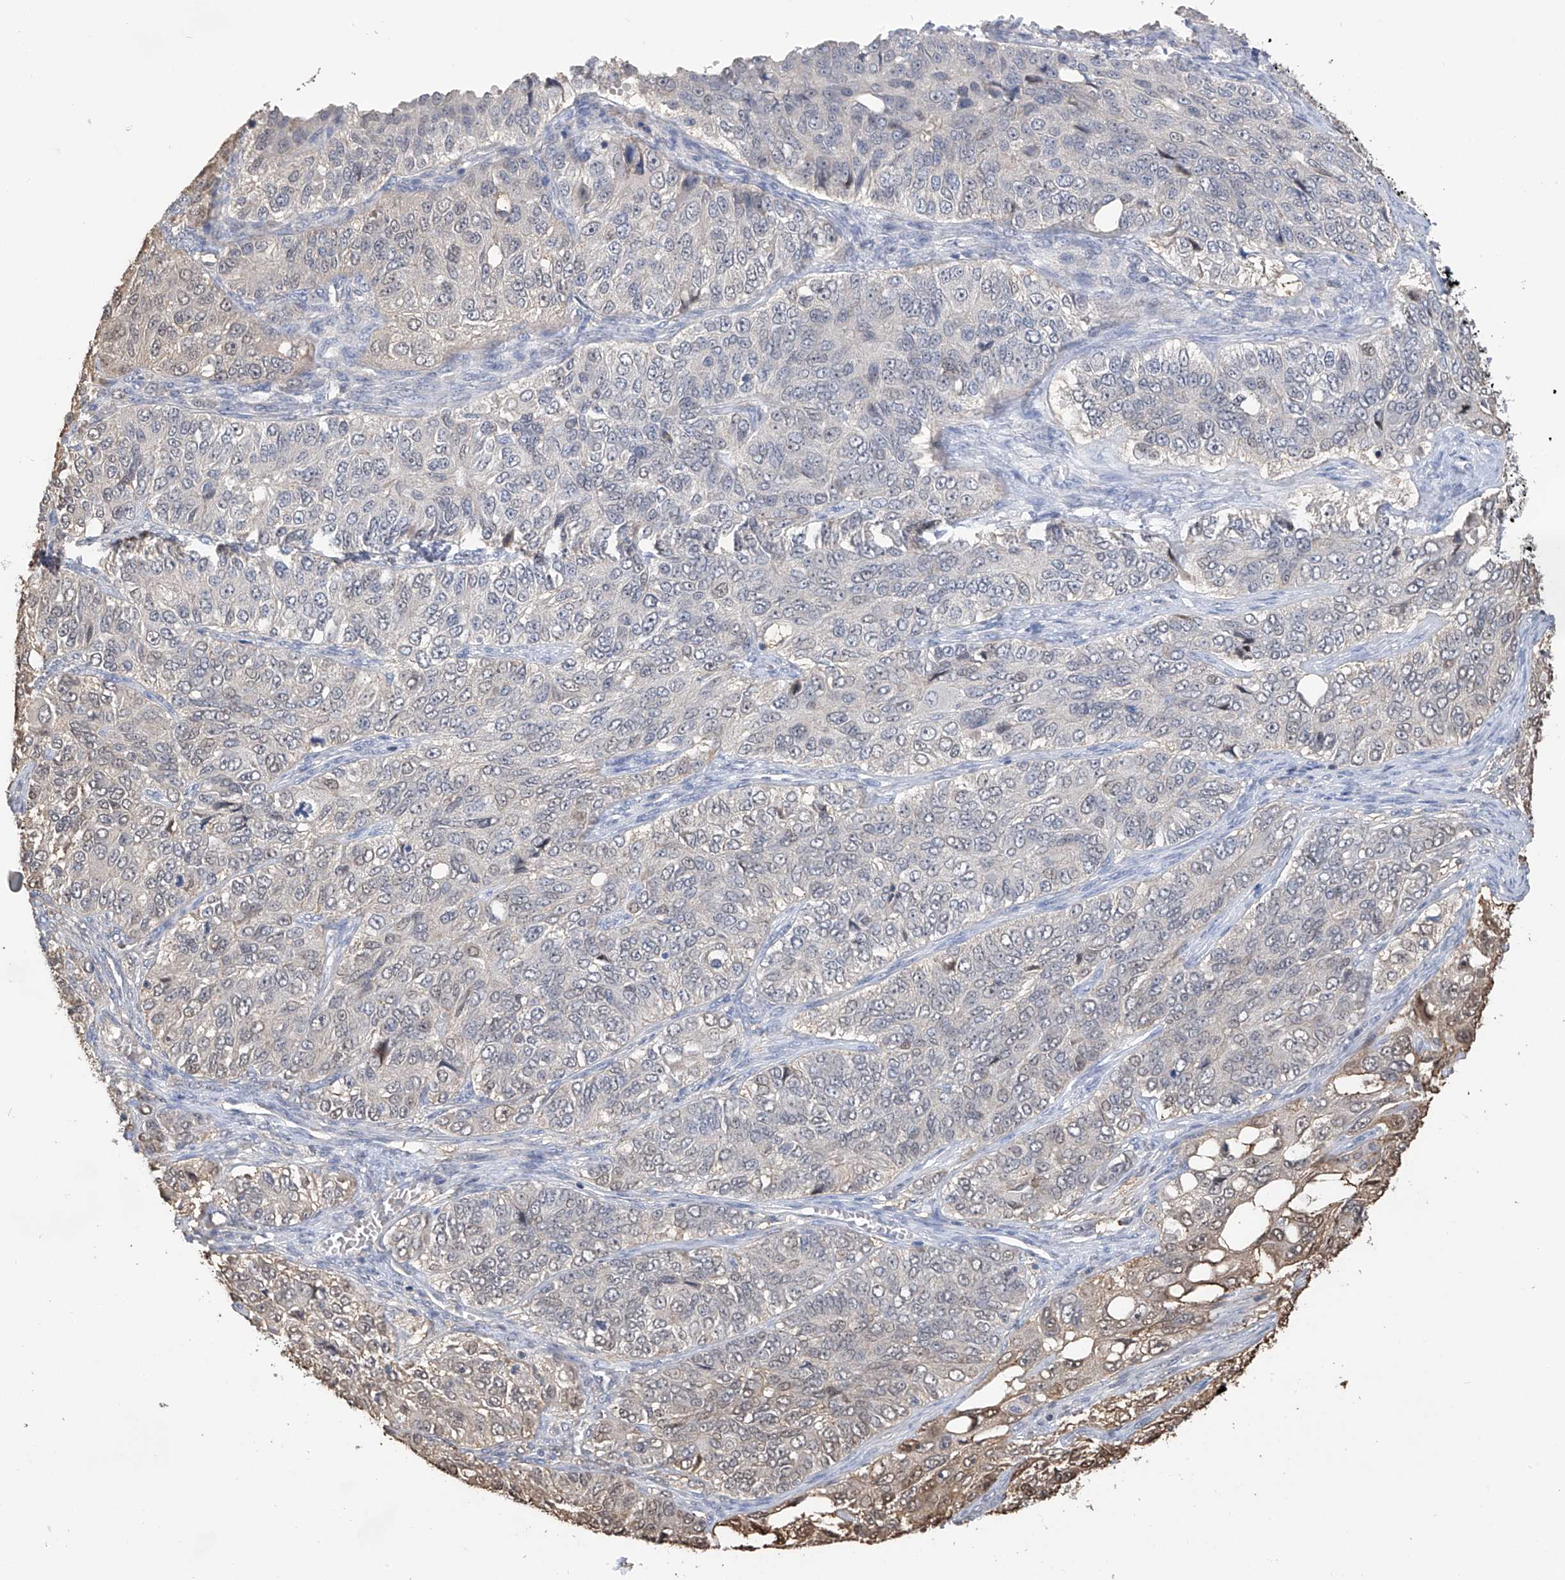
{"staining": {"intensity": "negative", "quantity": "none", "location": "none"}, "tissue": "ovarian cancer", "cell_type": "Tumor cells", "image_type": "cancer", "snomed": [{"axis": "morphology", "description": "Carcinoma, endometroid"}, {"axis": "topography", "description": "Ovary"}], "caption": "Immunohistochemistry (IHC) histopathology image of neoplastic tissue: ovarian cancer (endometroid carcinoma) stained with DAB exhibits no significant protein positivity in tumor cells.", "gene": "PMM1", "patient": {"sex": "female", "age": 51}}